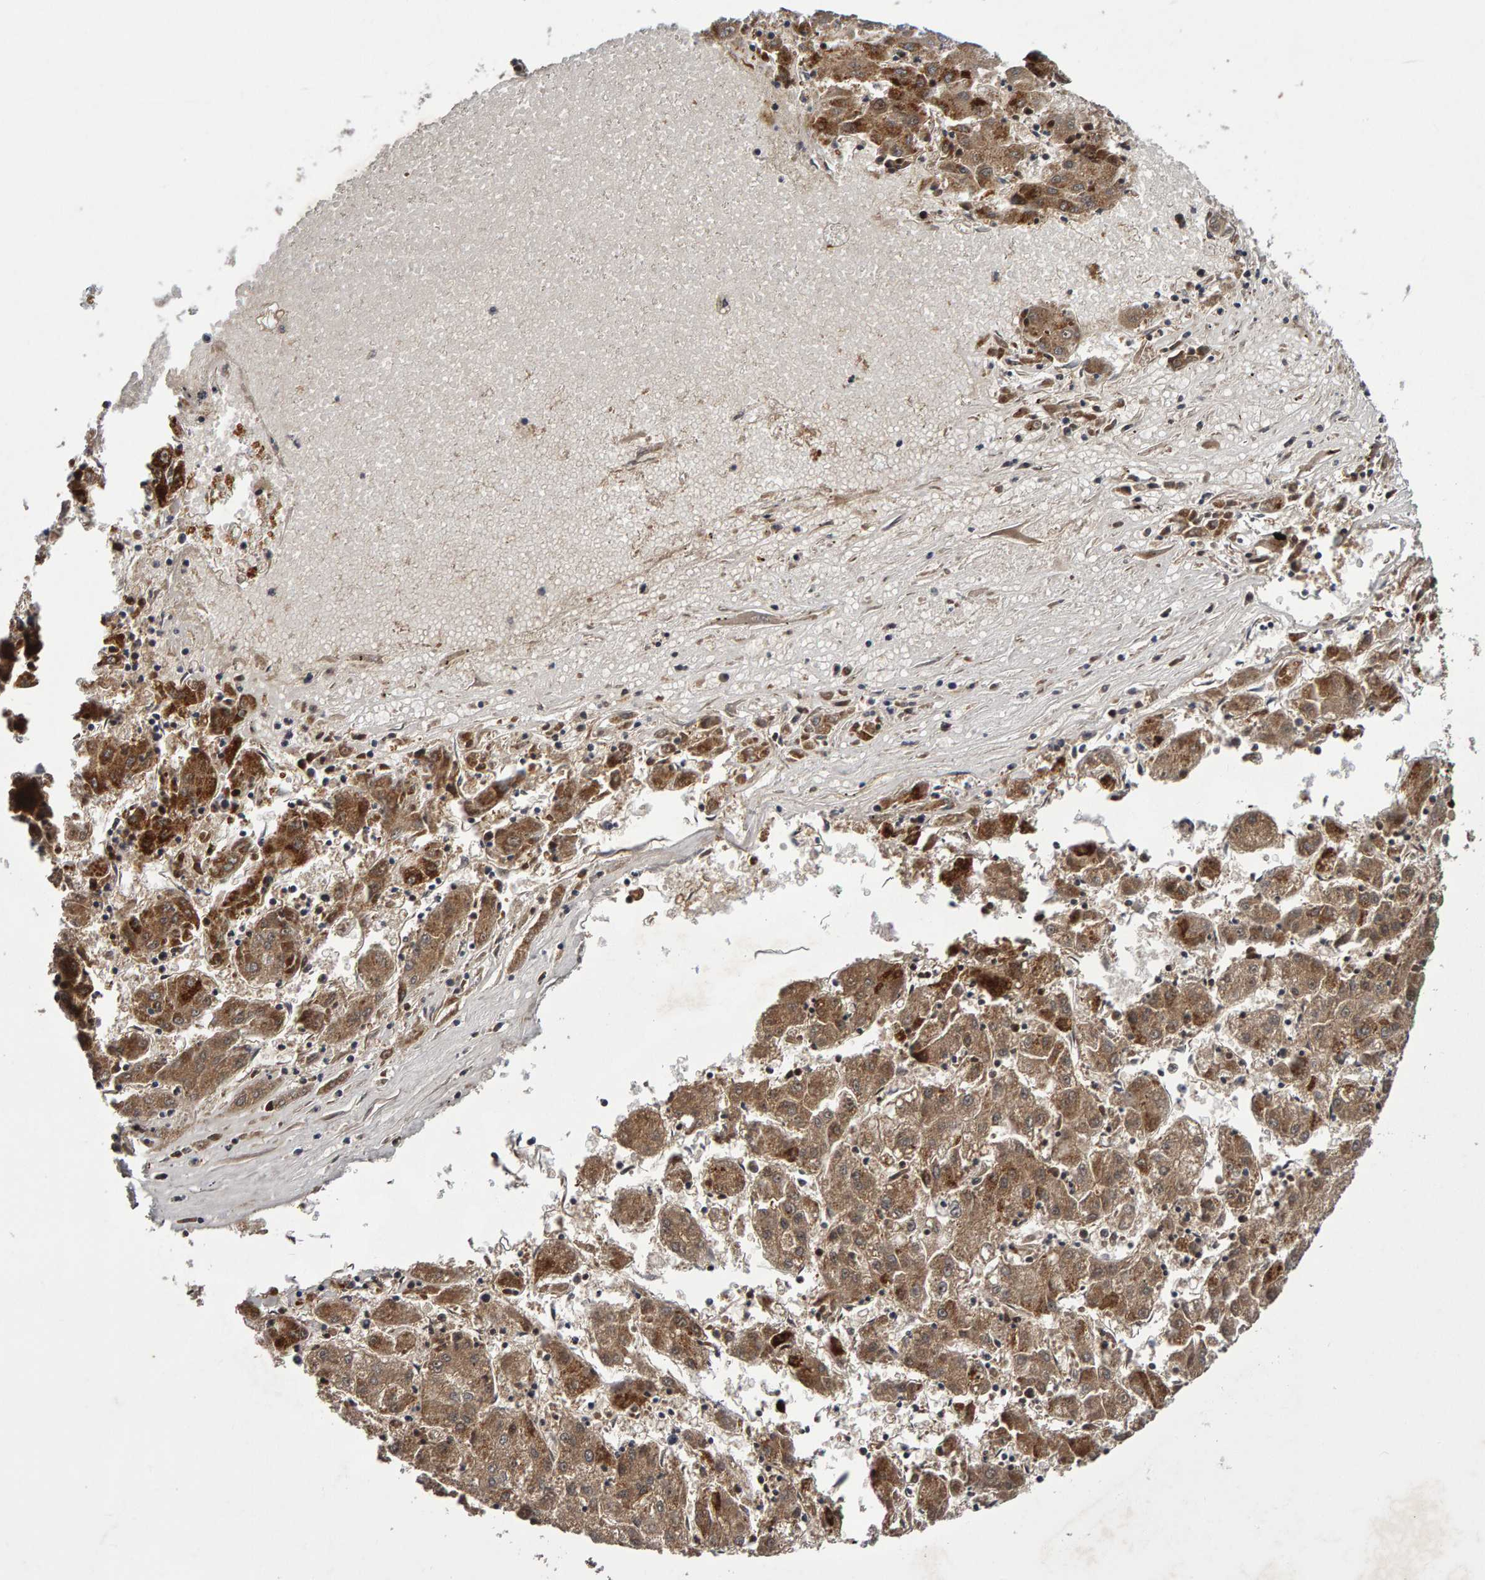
{"staining": {"intensity": "moderate", "quantity": ">75%", "location": "cytoplasmic/membranous"}, "tissue": "liver cancer", "cell_type": "Tumor cells", "image_type": "cancer", "snomed": [{"axis": "morphology", "description": "Carcinoma, Hepatocellular, NOS"}, {"axis": "topography", "description": "Liver"}], "caption": "This image exhibits hepatocellular carcinoma (liver) stained with immunohistochemistry (IHC) to label a protein in brown. The cytoplasmic/membranous of tumor cells show moderate positivity for the protein. Nuclei are counter-stained blue.", "gene": "CANT1", "patient": {"sex": "male", "age": 72}}